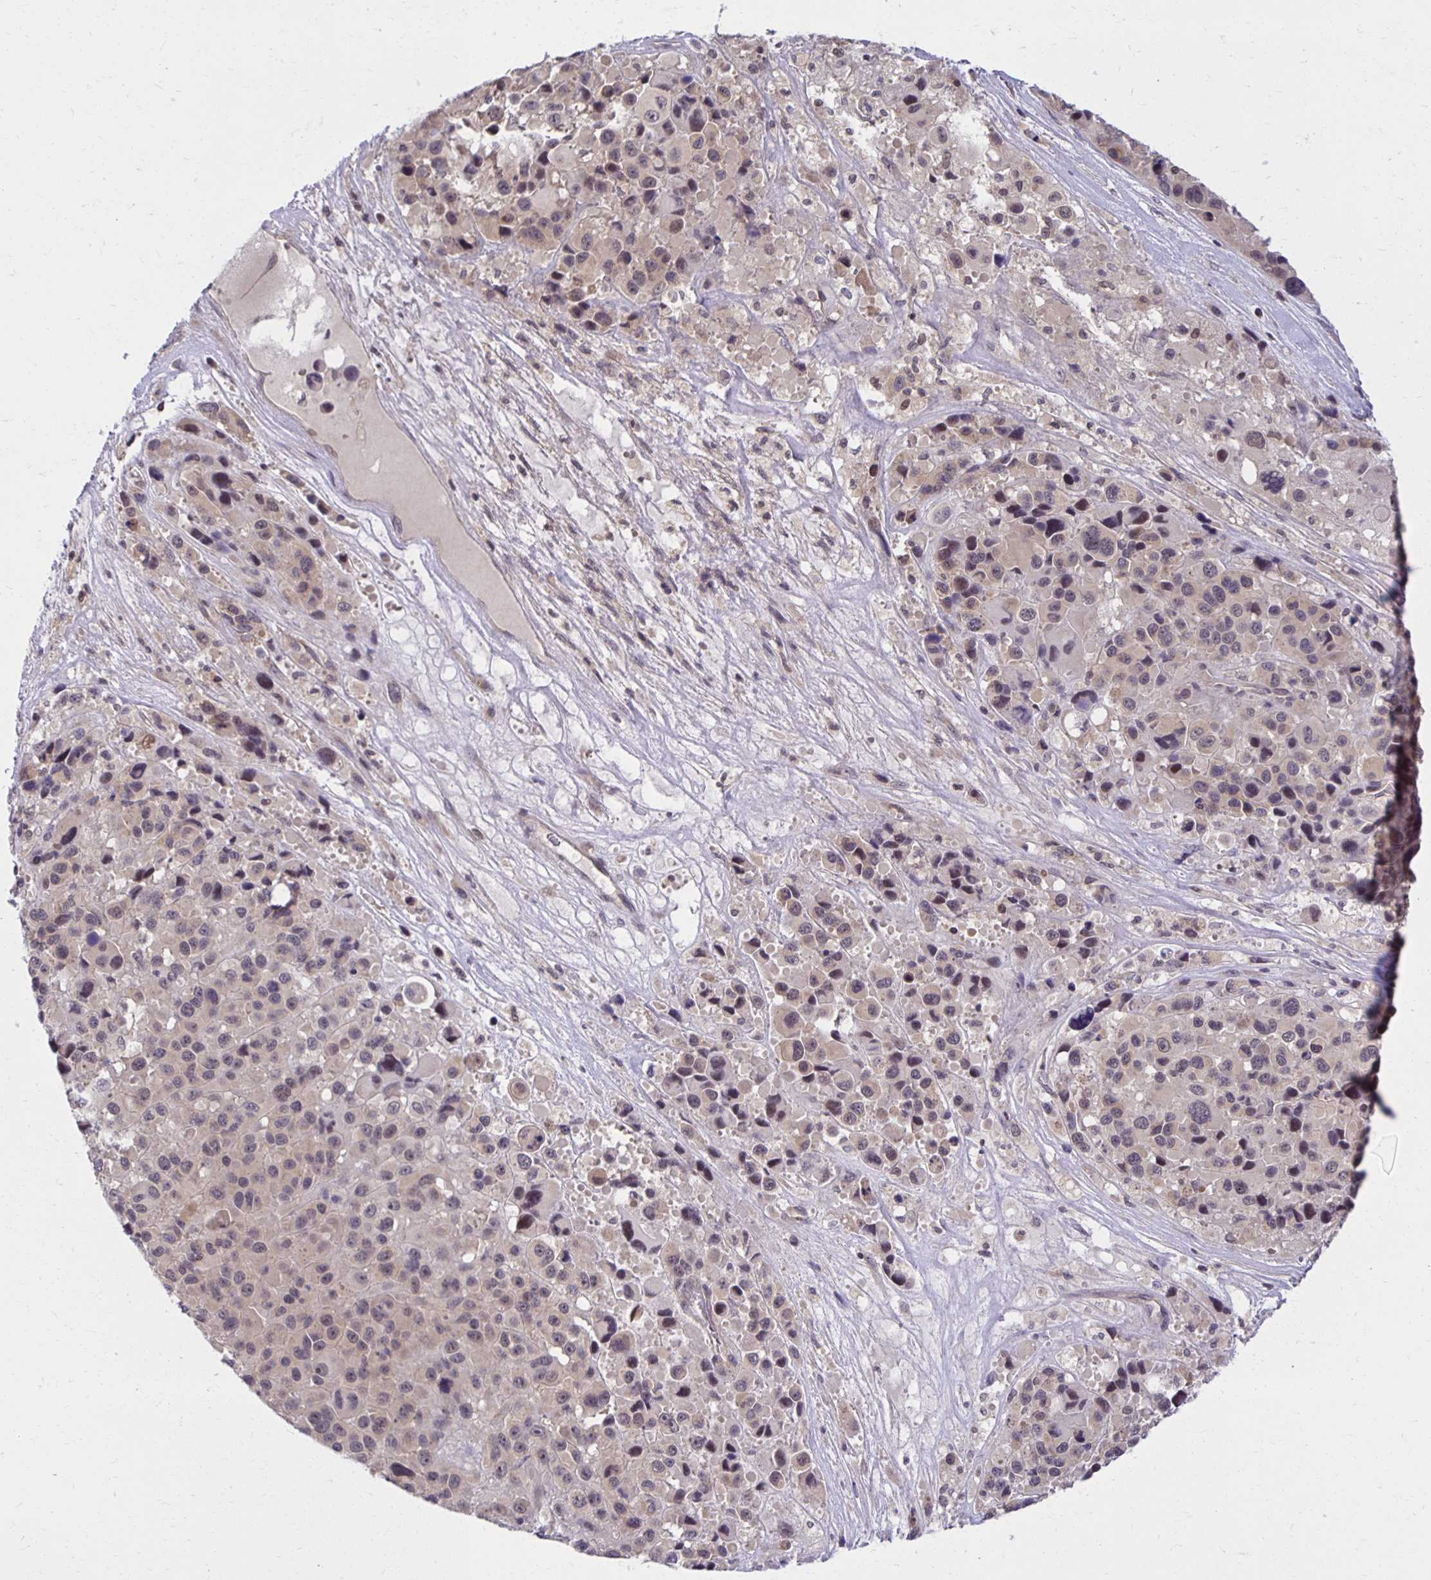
{"staining": {"intensity": "negative", "quantity": "none", "location": "none"}, "tissue": "melanoma", "cell_type": "Tumor cells", "image_type": "cancer", "snomed": [{"axis": "morphology", "description": "Malignant melanoma, Metastatic site"}, {"axis": "topography", "description": "Lymph node"}], "caption": "This is an immunohistochemistry (IHC) histopathology image of malignant melanoma (metastatic site). There is no positivity in tumor cells.", "gene": "MIEN1", "patient": {"sex": "female", "age": 65}}